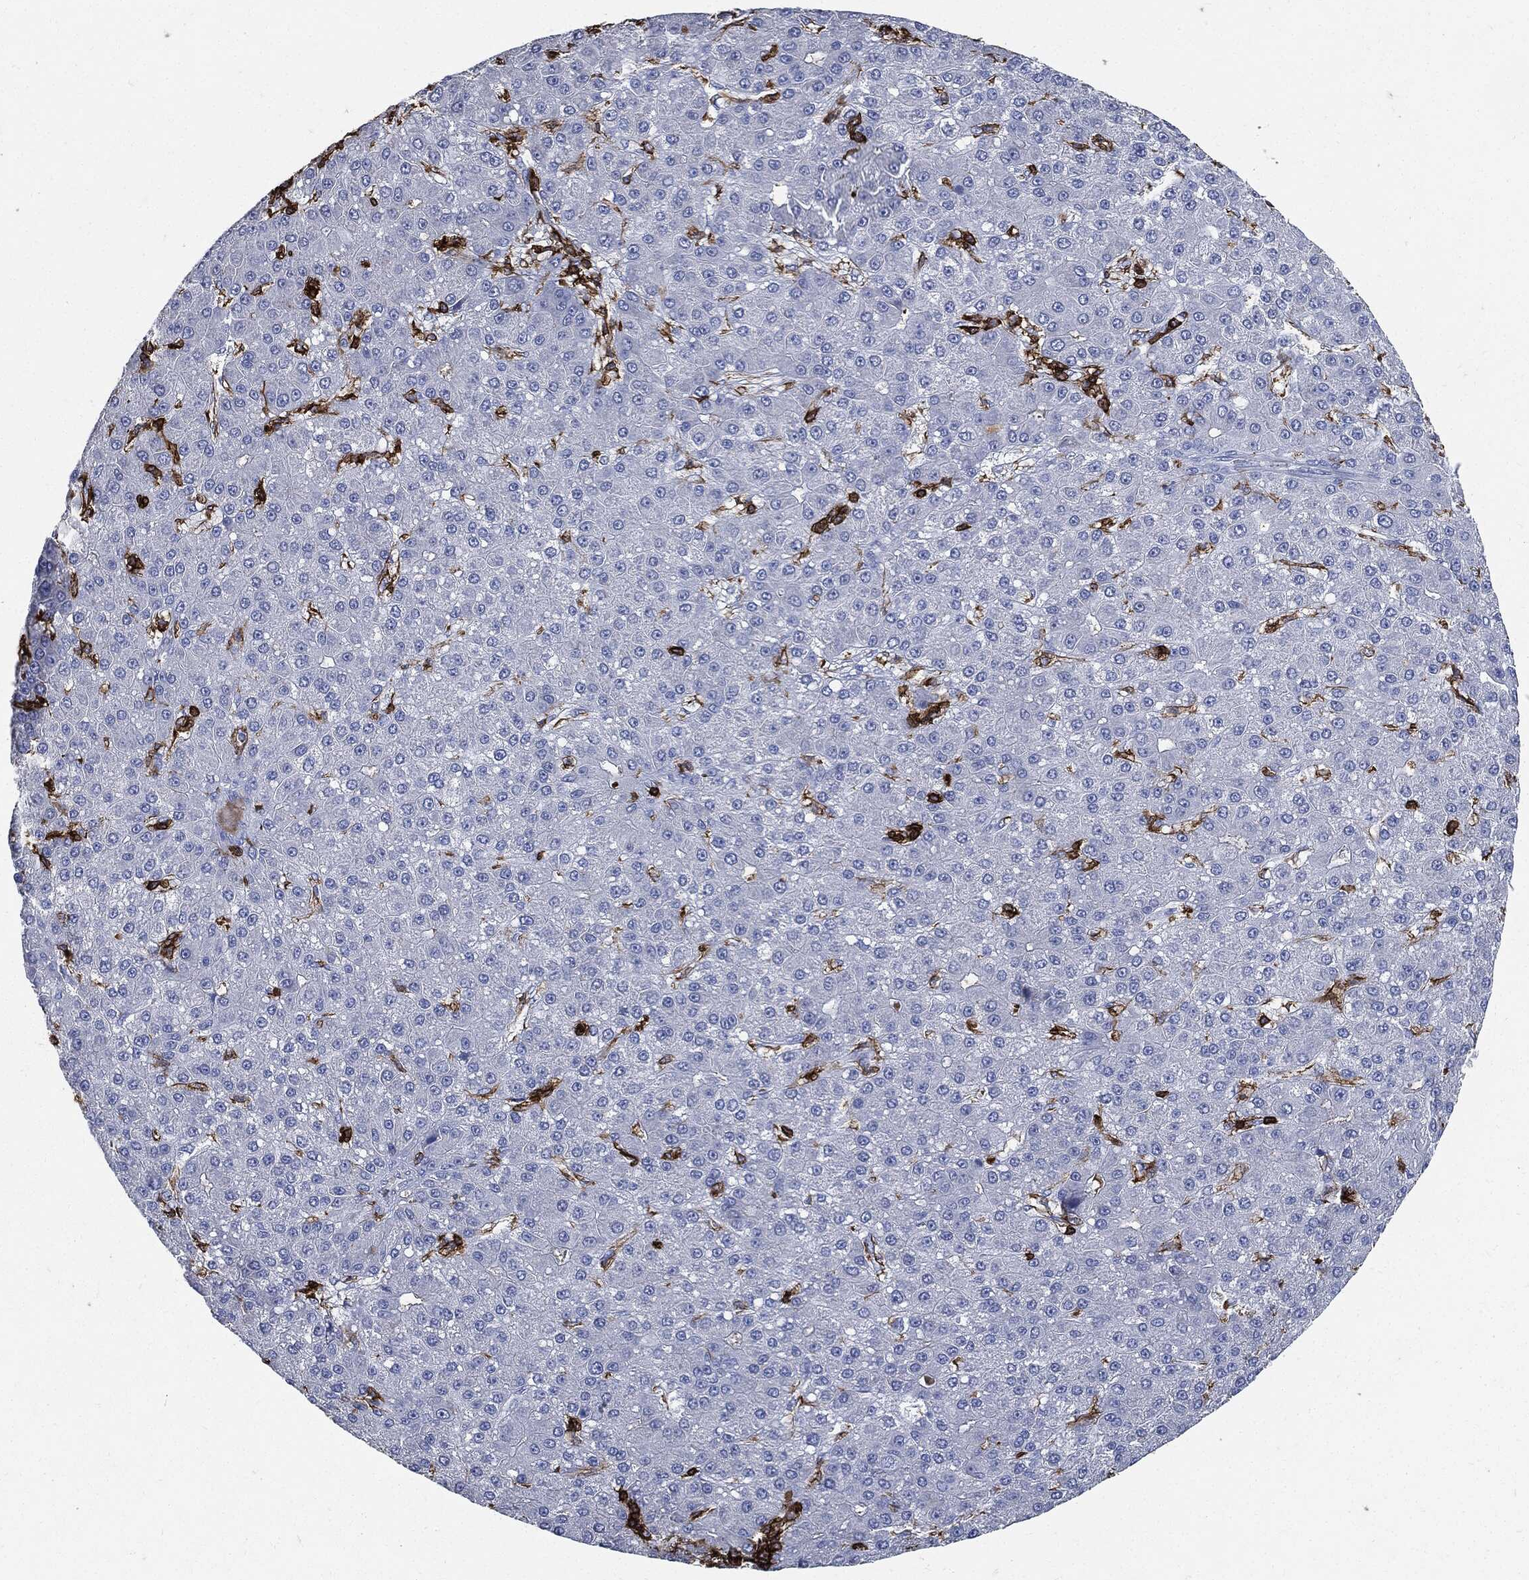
{"staining": {"intensity": "negative", "quantity": "none", "location": "none"}, "tissue": "liver cancer", "cell_type": "Tumor cells", "image_type": "cancer", "snomed": [{"axis": "morphology", "description": "Carcinoma, Hepatocellular, NOS"}, {"axis": "topography", "description": "Liver"}], "caption": "DAB immunohistochemical staining of human liver hepatocellular carcinoma exhibits no significant staining in tumor cells.", "gene": "PTPRC", "patient": {"sex": "male", "age": 67}}